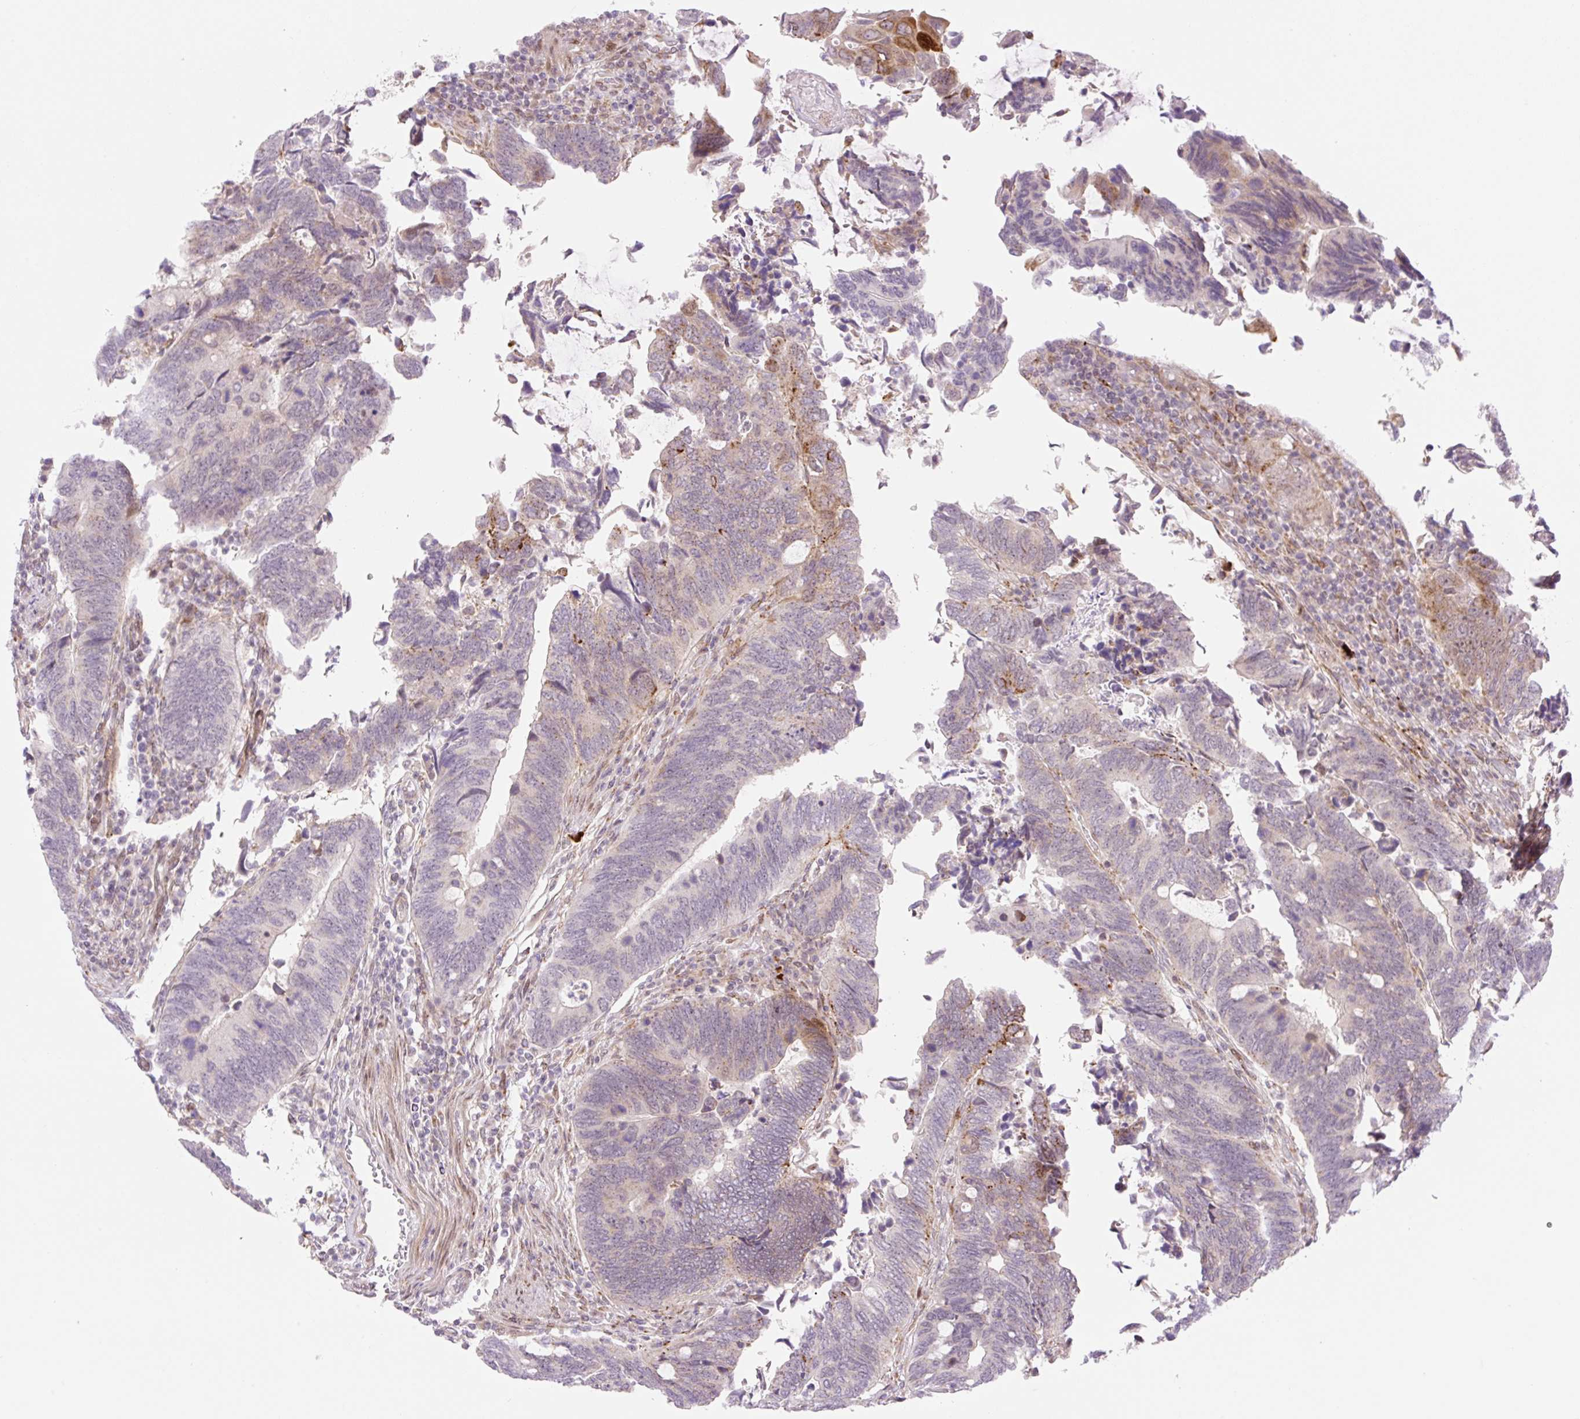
{"staining": {"intensity": "weak", "quantity": "<25%", "location": "cytoplasmic/membranous"}, "tissue": "colorectal cancer", "cell_type": "Tumor cells", "image_type": "cancer", "snomed": [{"axis": "morphology", "description": "Adenocarcinoma, NOS"}, {"axis": "topography", "description": "Colon"}], "caption": "The micrograph reveals no significant staining in tumor cells of colorectal cancer.", "gene": "ZFP41", "patient": {"sex": "male", "age": 87}}